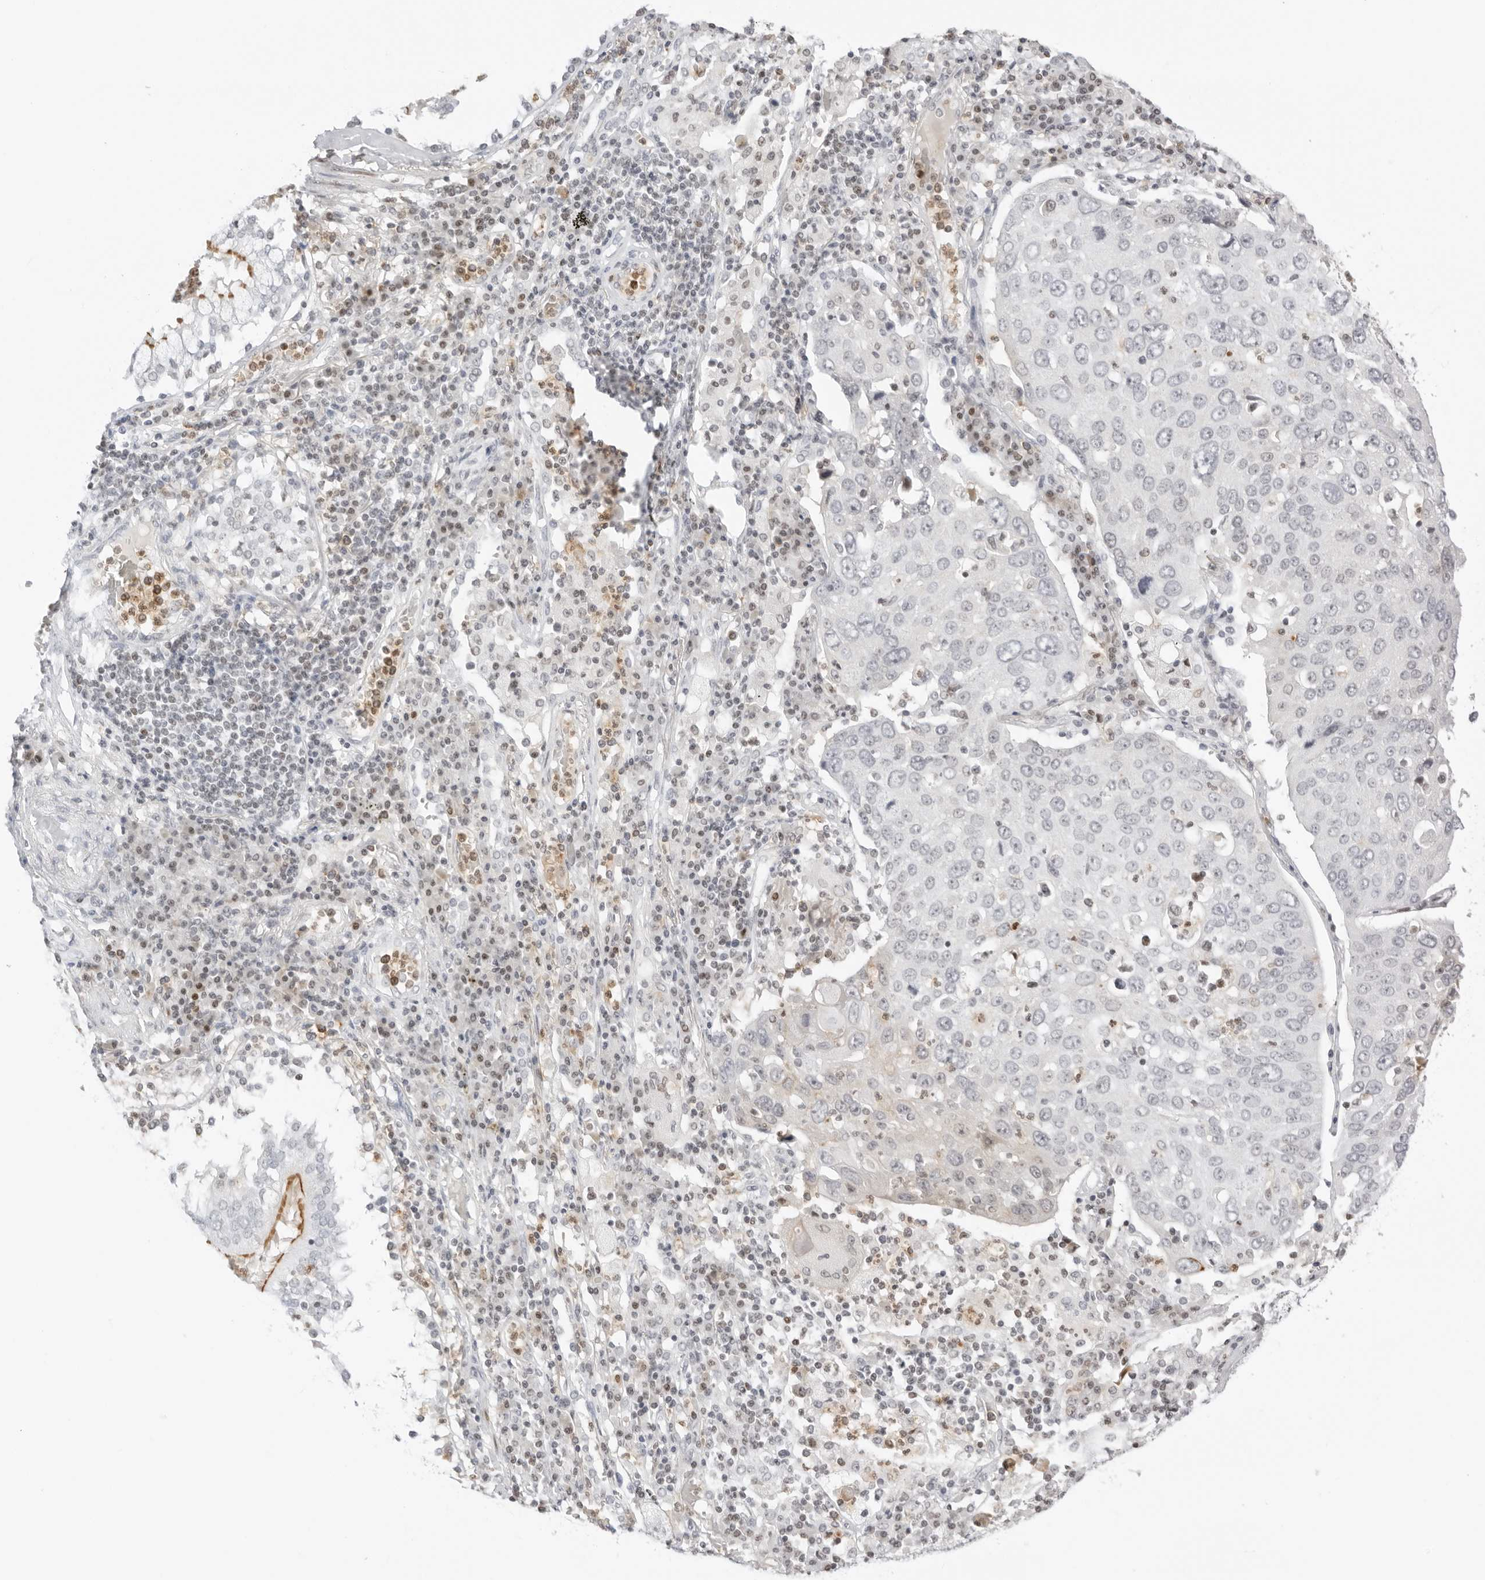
{"staining": {"intensity": "negative", "quantity": "none", "location": "none"}, "tissue": "lung cancer", "cell_type": "Tumor cells", "image_type": "cancer", "snomed": [{"axis": "morphology", "description": "Squamous cell carcinoma, NOS"}, {"axis": "topography", "description": "Lung"}], "caption": "Immunohistochemistry image of neoplastic tissue: human lung squamous cell carcinoma stained with DAB demonstrates no significant protein staining in tumor cells.", "gene": "RNF146", "patient": {"sex": "male", "age": 65}}